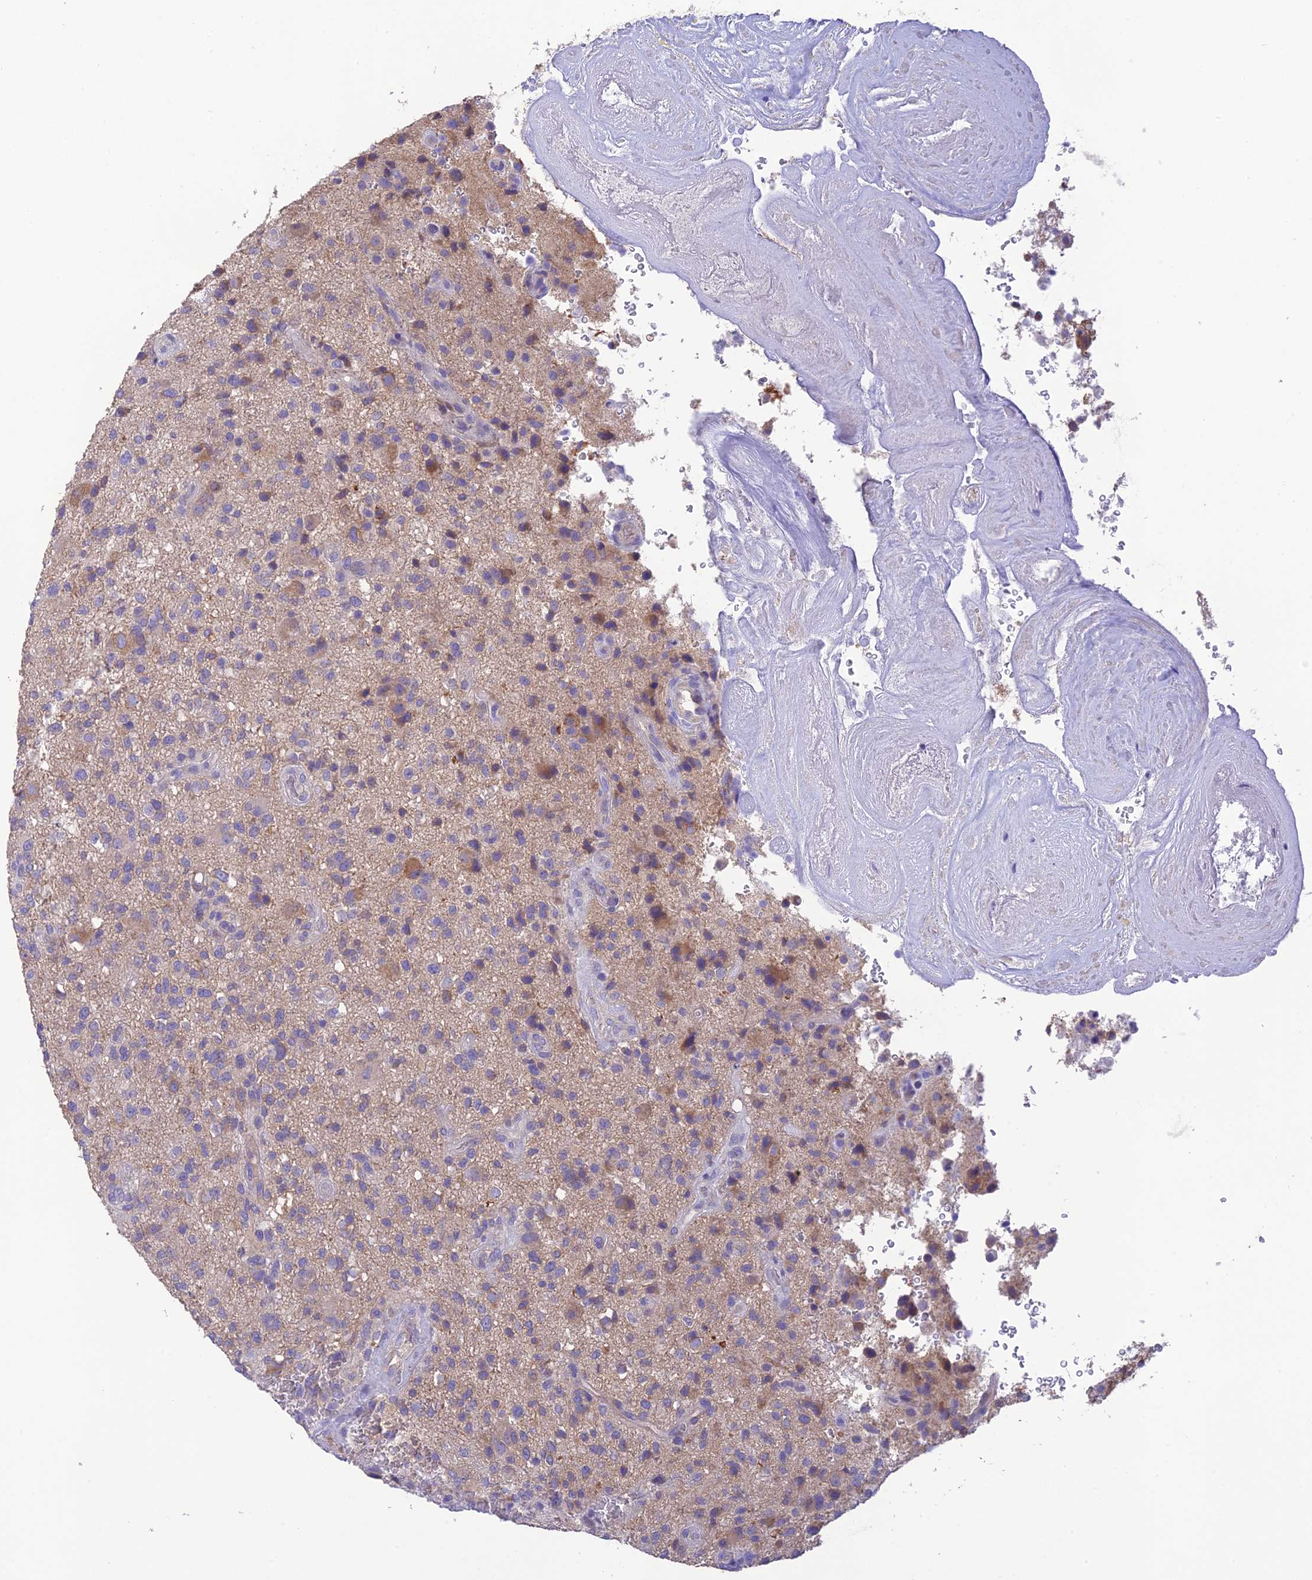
{"staining": {"intensity": "moderate", "quantity": "<25%", "location": "cytoplasmic/membranous"}, "tissue": "glioma", "cell_type": "Tumor cells", "image_type": "cancer", "snomed": [{"axis": "morphology", "description": "Glioma, malignant, High grade"}, {"axis": "topography", "description": "Brain"}], "caption": "Glioma stained for a protein shows moderate cytoplasmic/membranous positivity in tumor cells.", "gene": "HSD17B2", "patient": {"sex": "male", "age": 47}}